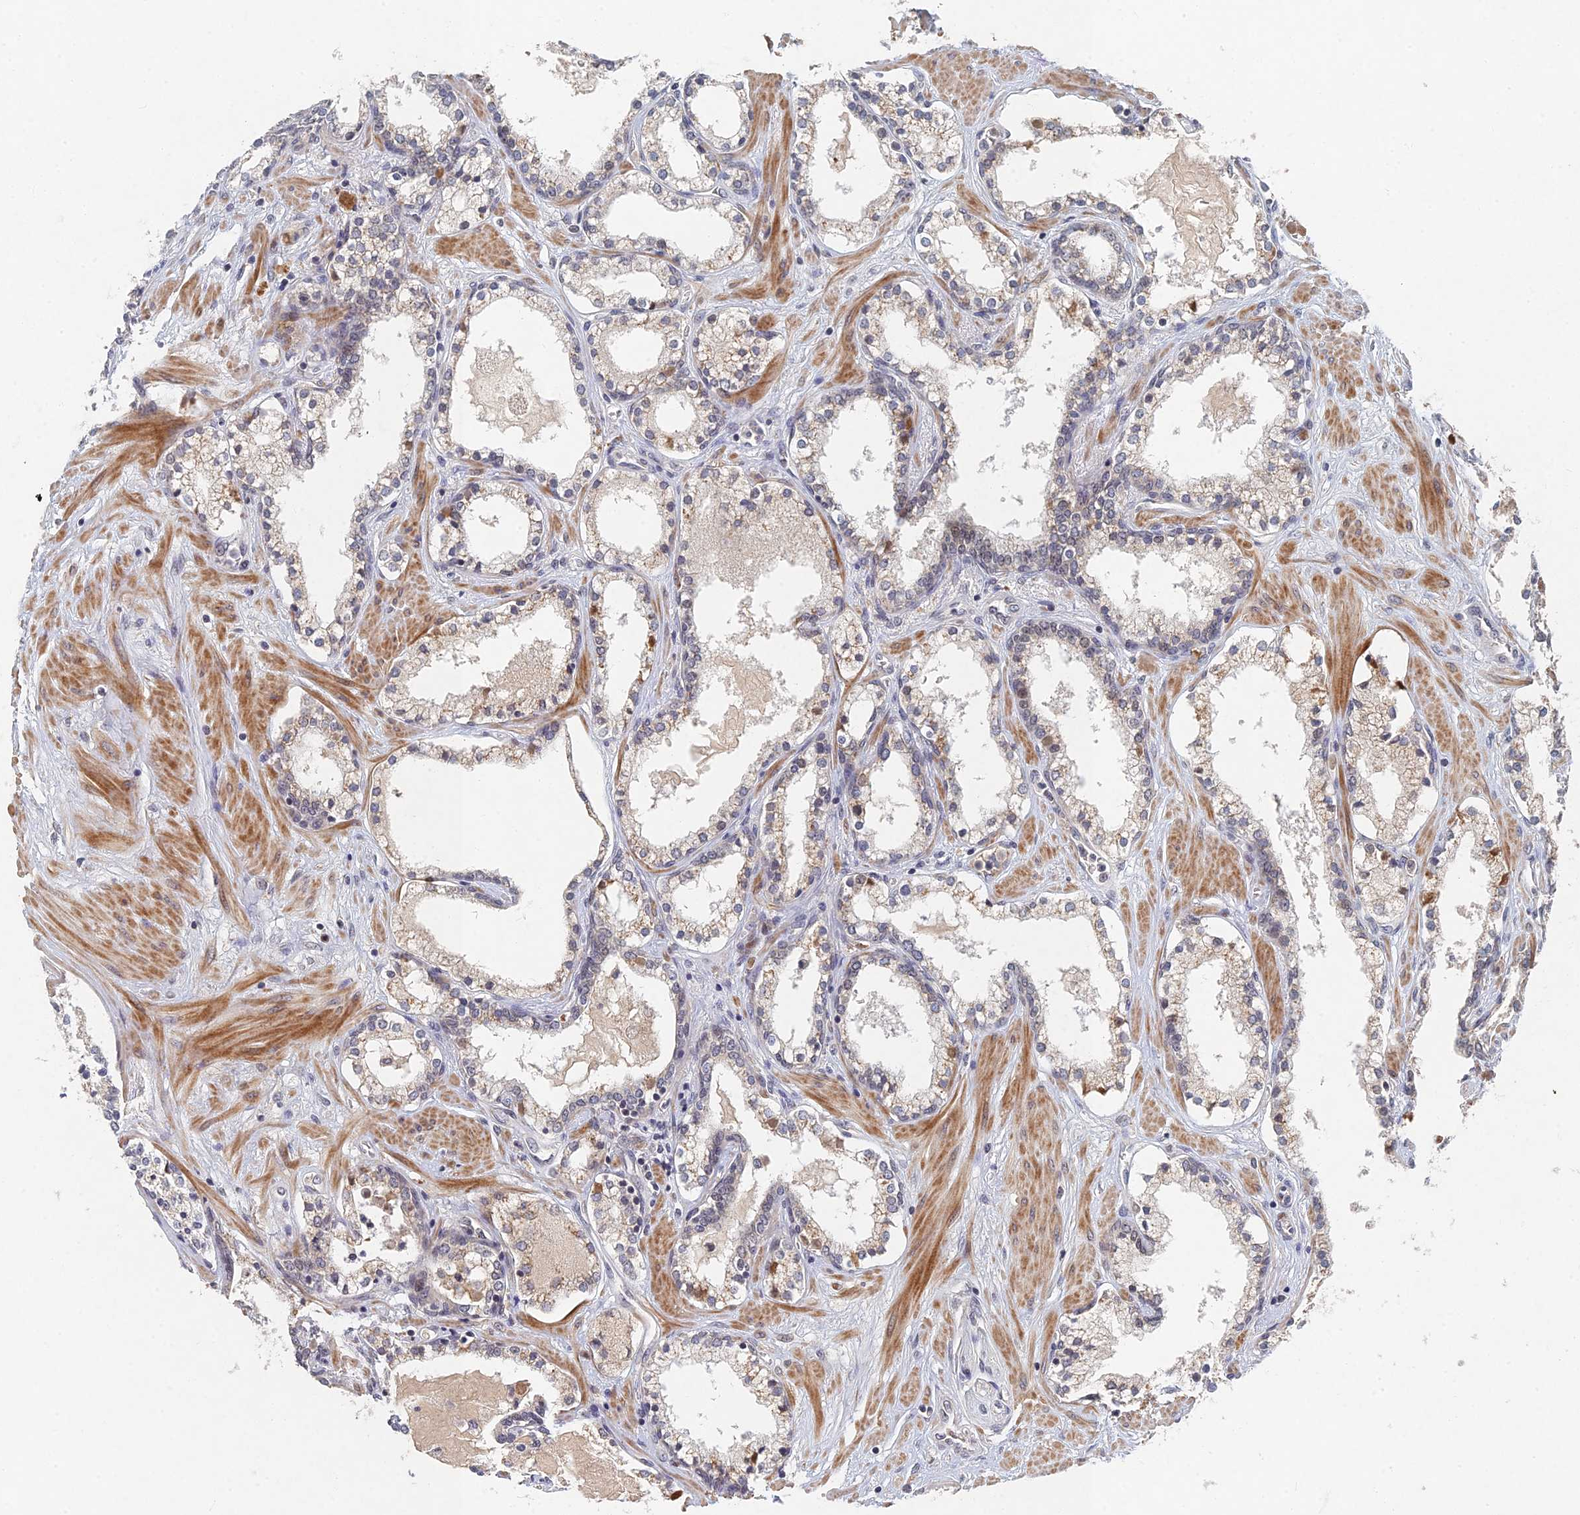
{"staining": {"intensity": "weak", "quantity": "<25%", "location": "cytoplasmic/membranous"}, "tissue": "prostate cancer", "cell_type": "Tumor cells", "image_type": "cancer", "snomed": [{"axis": "morphology", "description": "Adenocarcinoma, High grade"}, {"axis": "topography", "description": "Prostate"}], "caption": "An immunohistochemistry (IHC) image of adenocarcinoma (high-grade) (prostate) is shown. There is no staining in tumor cells of adenocarcinoma (high-grade) (prostate). Brightfield microscopy of immunohistochemistry stained with DAB (brown) and hematoxylin (blue), captured at high magnification.", "gene": "GNA15", "patient": {"sex": "male", "age": 58}}